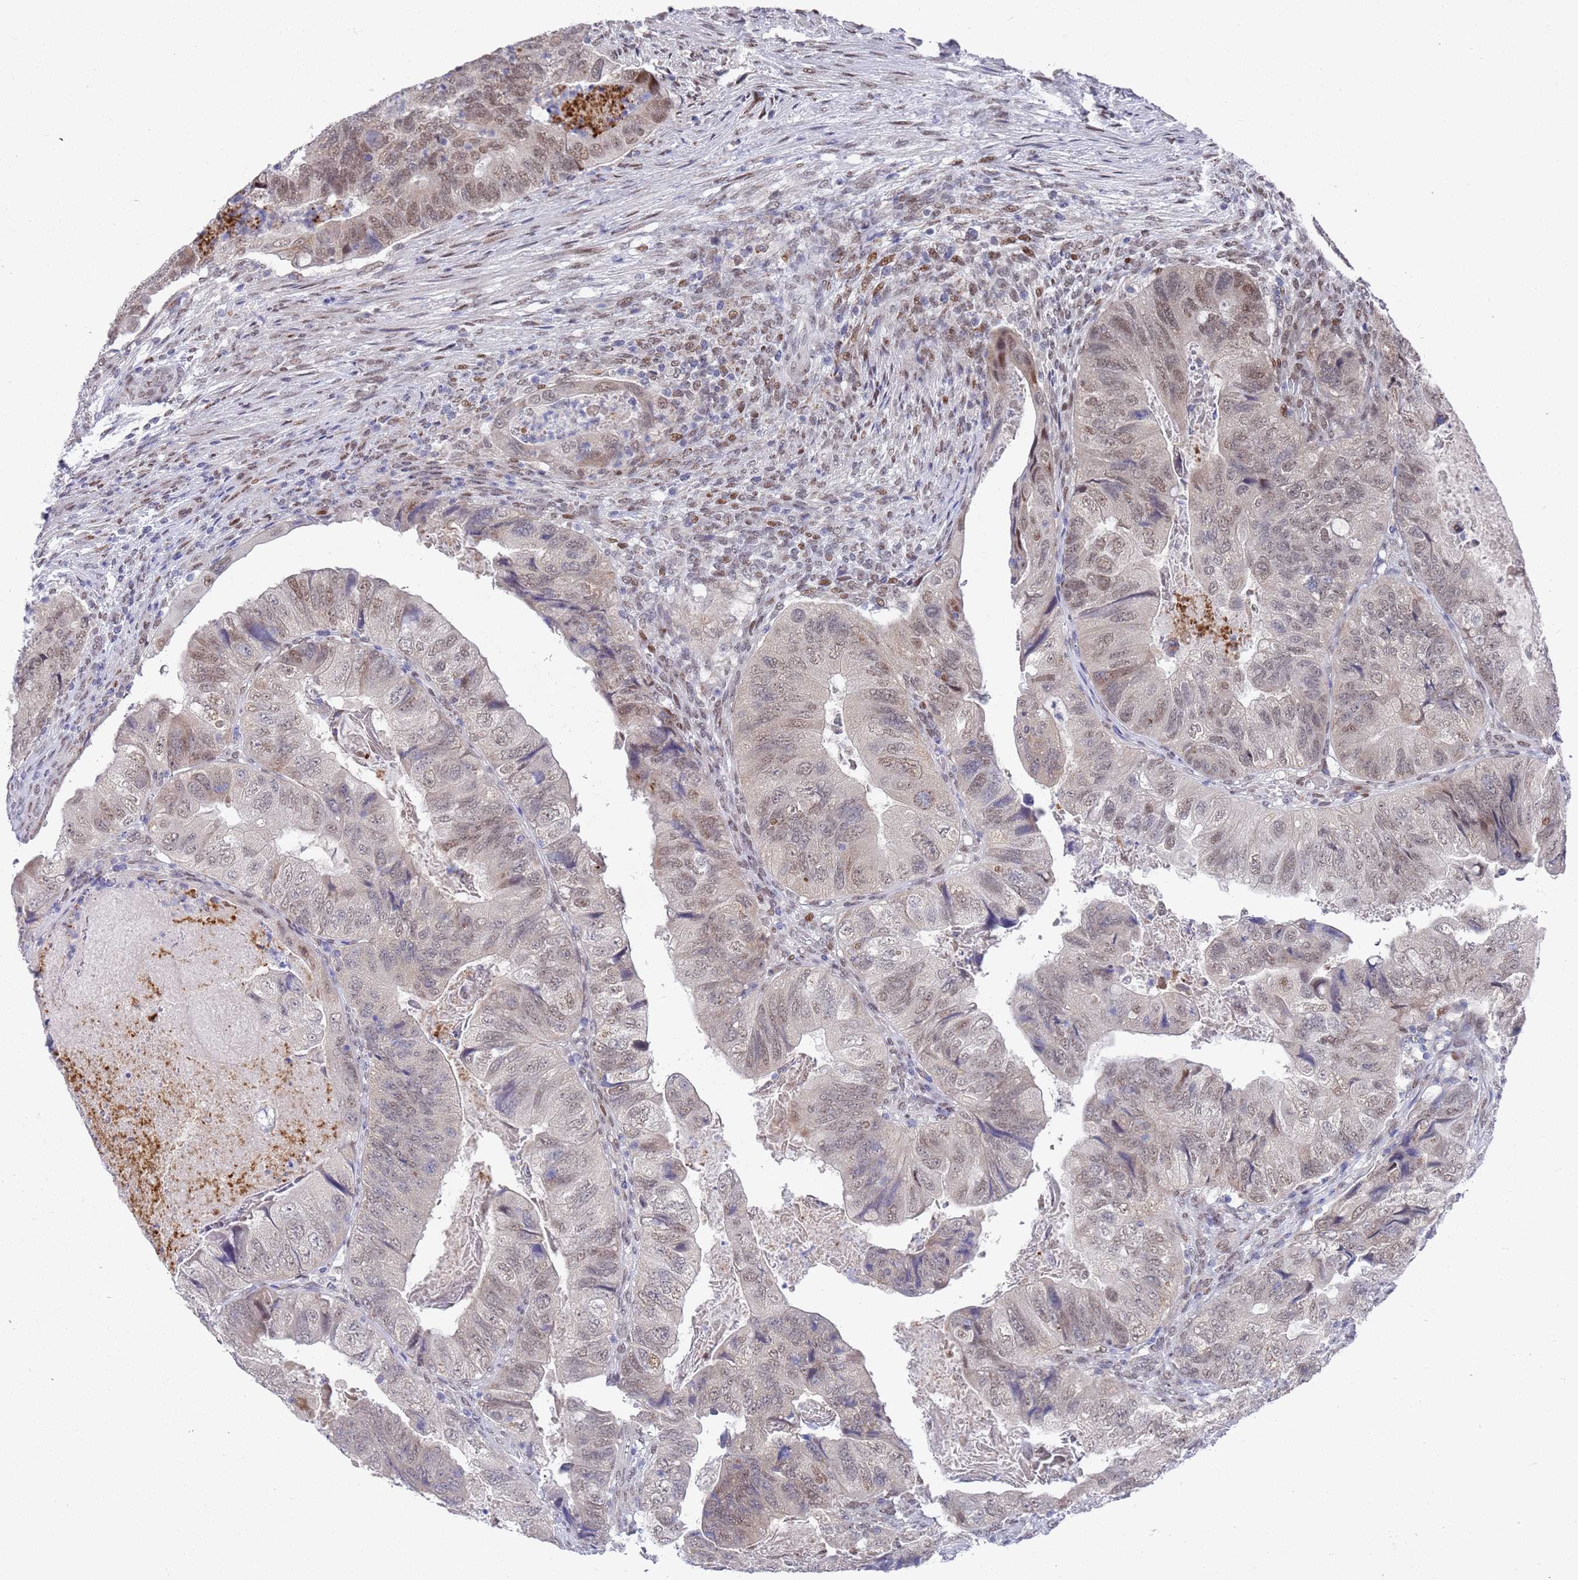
{"staining": {"intensity": "moderate", "quantity": "25%-75%", "location": "cytoplasmic/membranous,nuclear"}, "tissue": "colorectal cancer", "cell_type": "Tumor cells", "image_type": "cancer", "snomed": [{"axis": "morphology", "description": "Adenocarcinoma, NOS"}, {"axis": "topography", "description": "Rectum"}], "caption": "This histopathology image demonstrates colorectal cancer stained with IHC to label a protein in brown. The cytoplasmic/membranous and nuclear of tumor cells show moderate positivity for the protein. Nuclei are counter-stained blue.", "gene": "COPS6", "patient": {"sex": "male", "age": 63}}